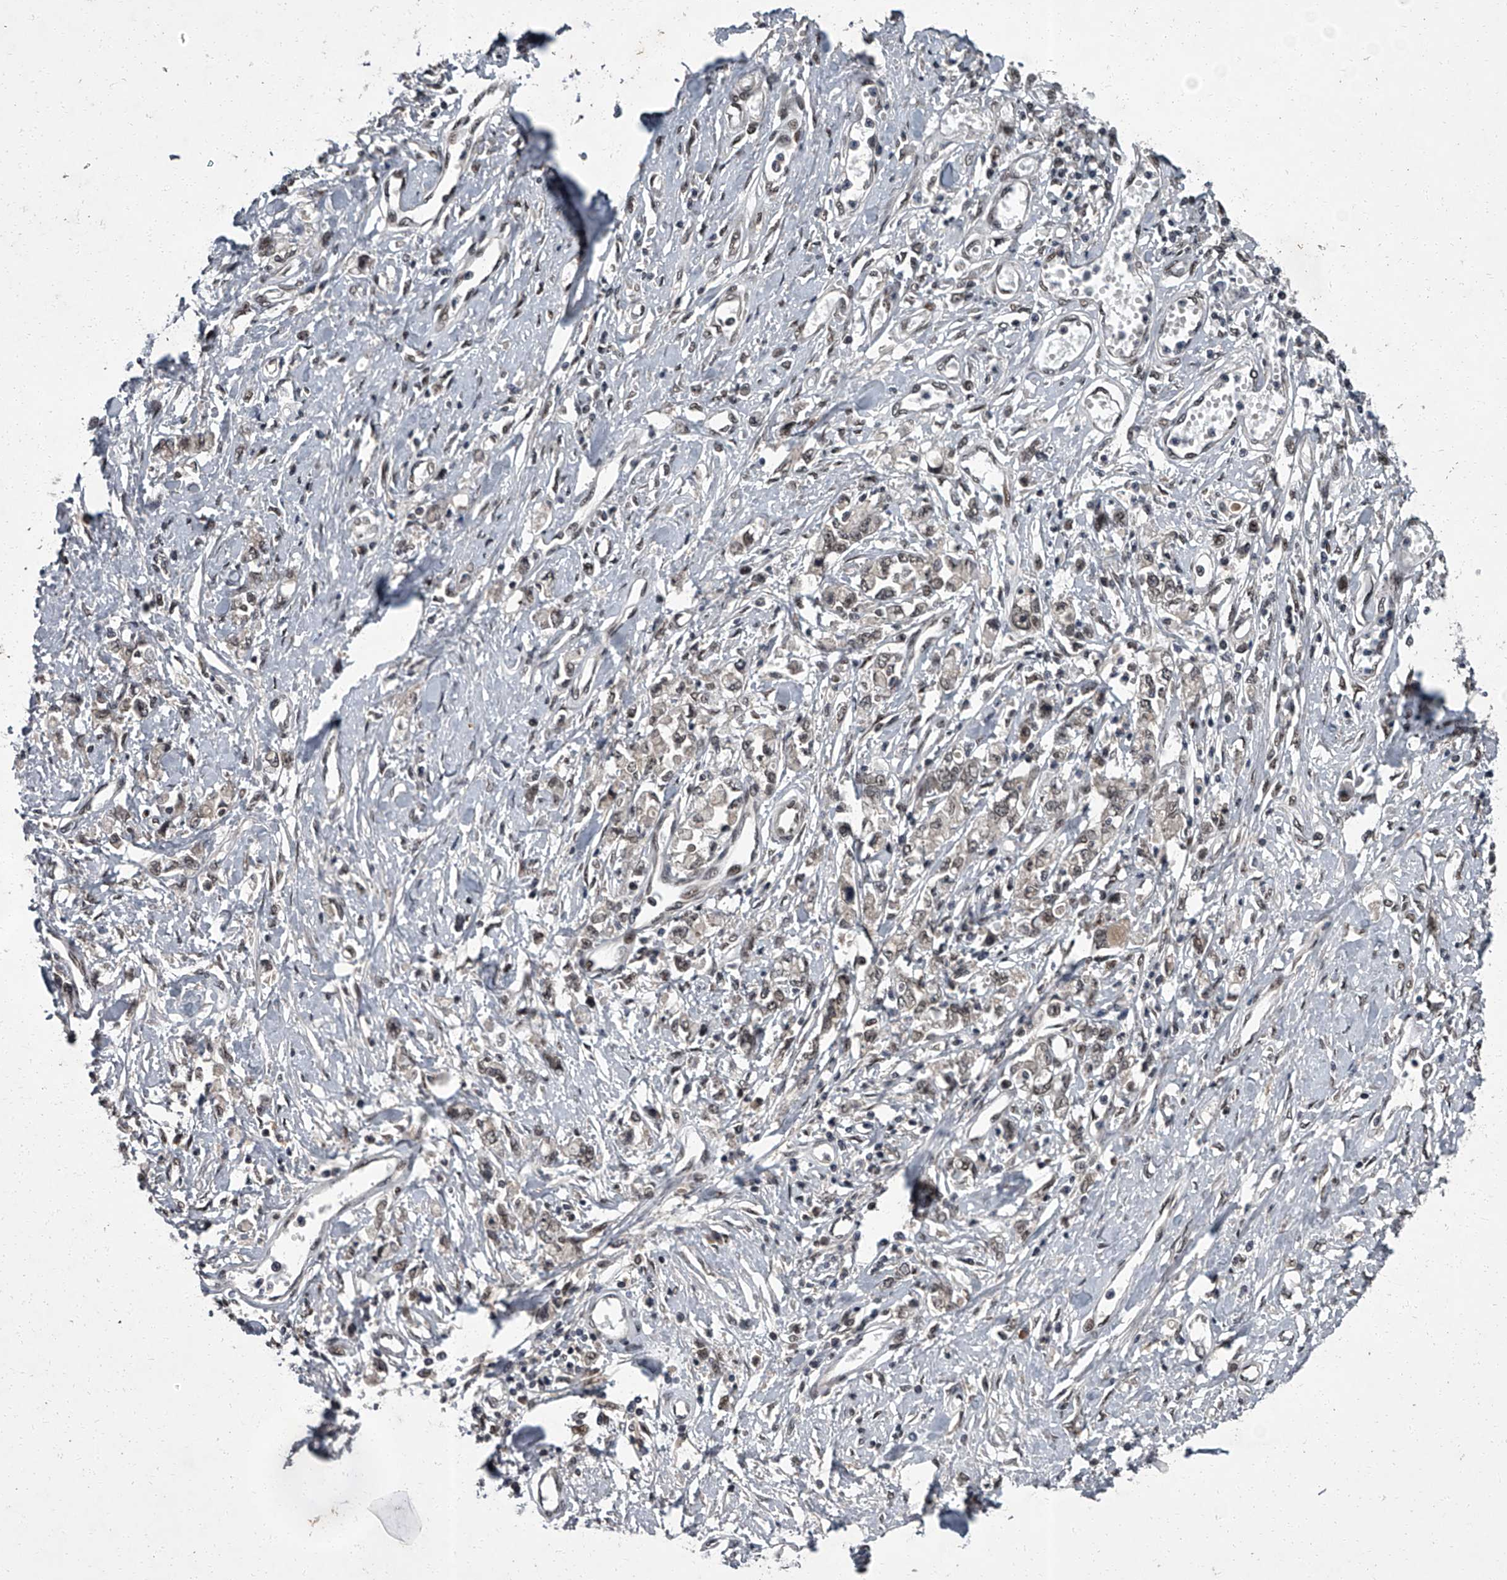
{"staining": {"intensity": "weak", "quantity": ">75%", "location": "nuclear"}, "tissue": "stomach cancer", "cell_type": "Tumor cells", "image_type": "cancer", "snomed": [{"axis": "morphology", "description": "Adenocarcinoma, NOS"}, {"axis": "topography", "description": "Stomach"}], "caption": "Stomach cancer was stained to show a protein in brown. There is low levels of weak nuclear expression in about >75% of tumor cells. (Brightfield microscopy of DAB IHC at high magnification).", "gene": "ZNF518B", "patient": {"sex": "female", "age": 76}}